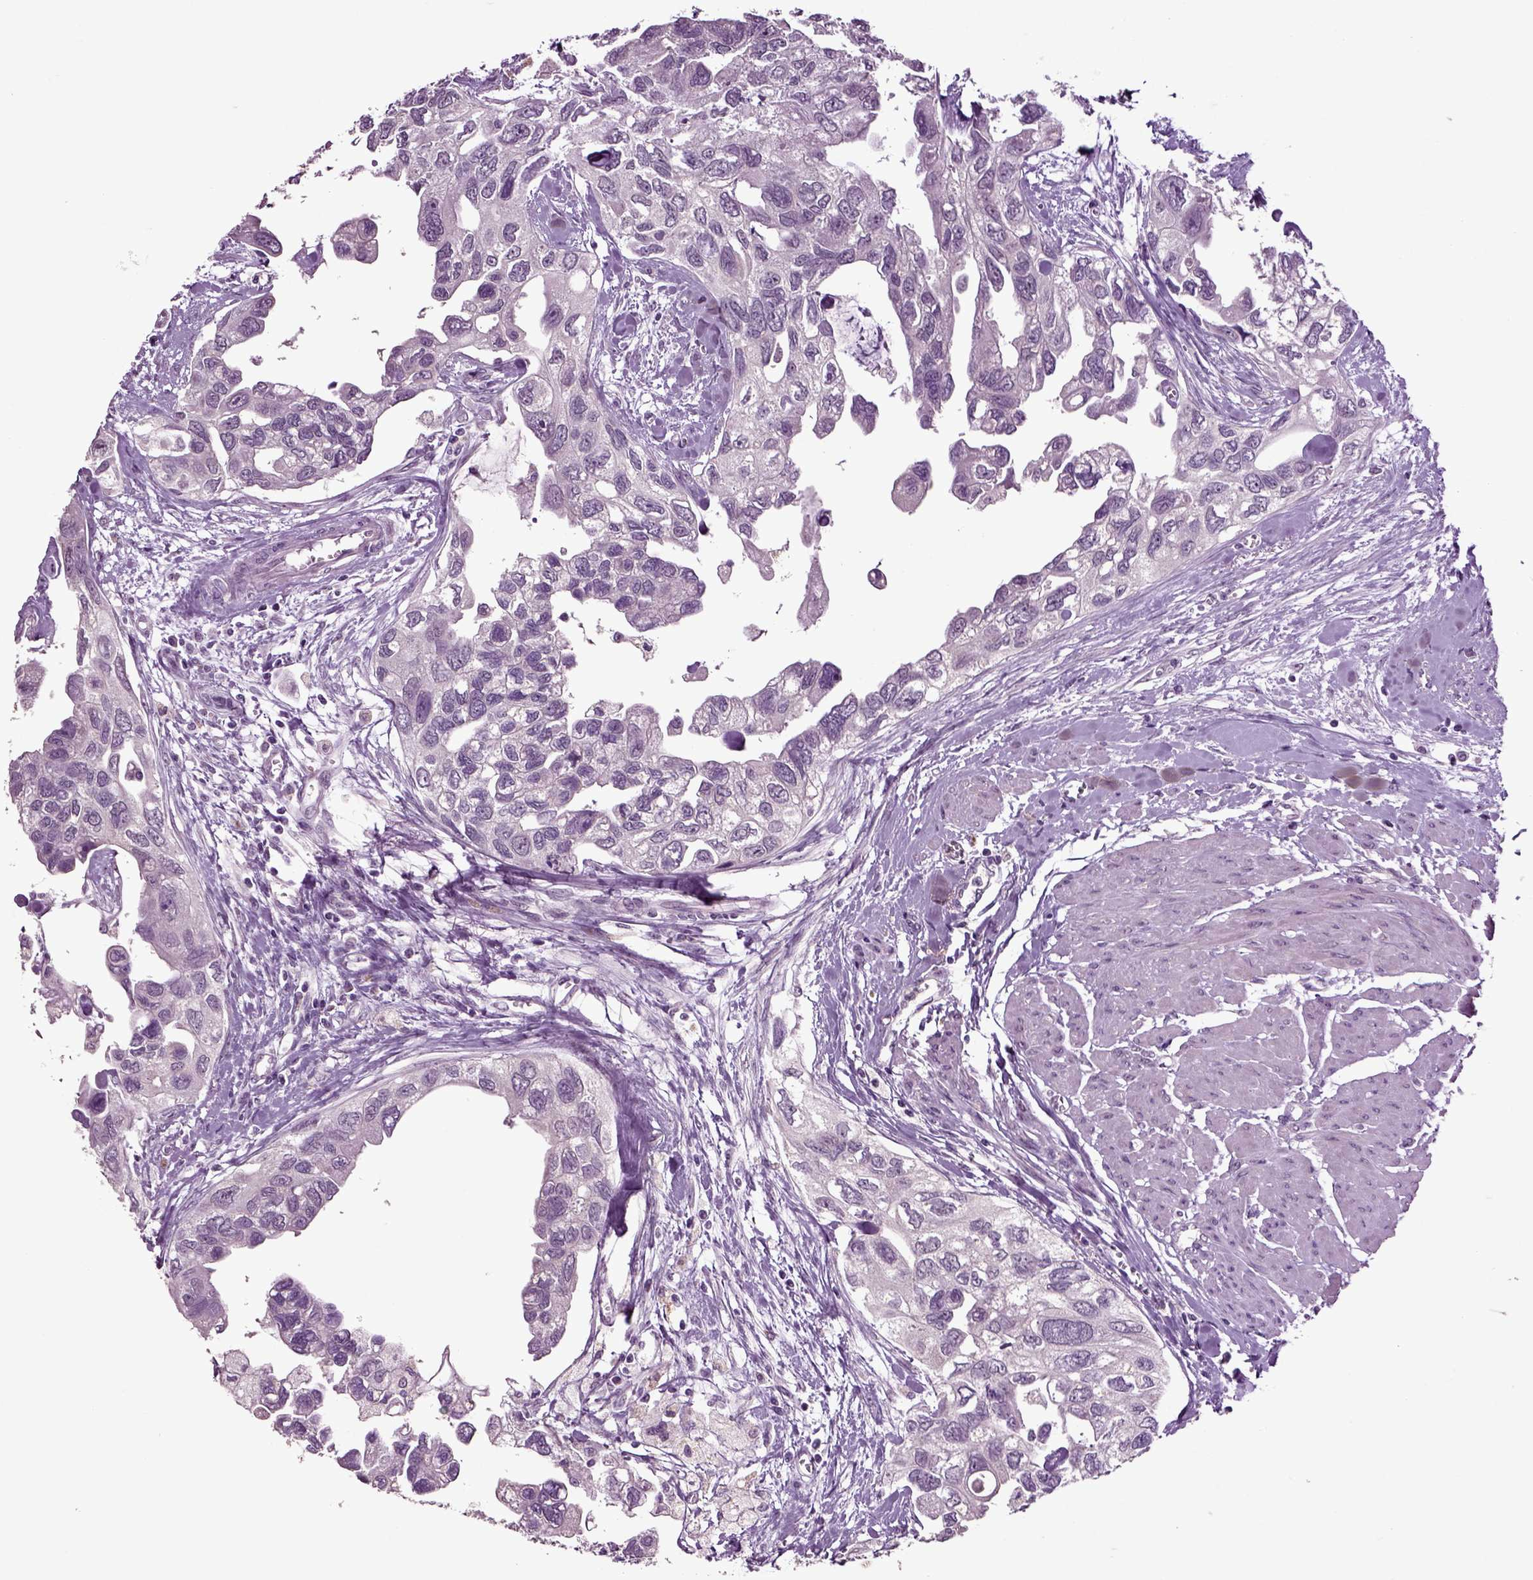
{"staining": {"intensity": "negative", "quantity": "none", "location": "none"}, "tissue": "urothelial cancer", "cell_type": "Tumor cells", "image_type": "cancer", "snomed": [{"axis": "morphology", "description": "Urothelial carcinoma, High grade"}, {"axis": "topography", "description": "Urinary bladder"}], "caption": "There is no significant expression in tumor cells of urothelial cancer. Nuclei are stained in blue.", "gene": "CRHR1", "patient": {"sex": "male", "age": 59}}